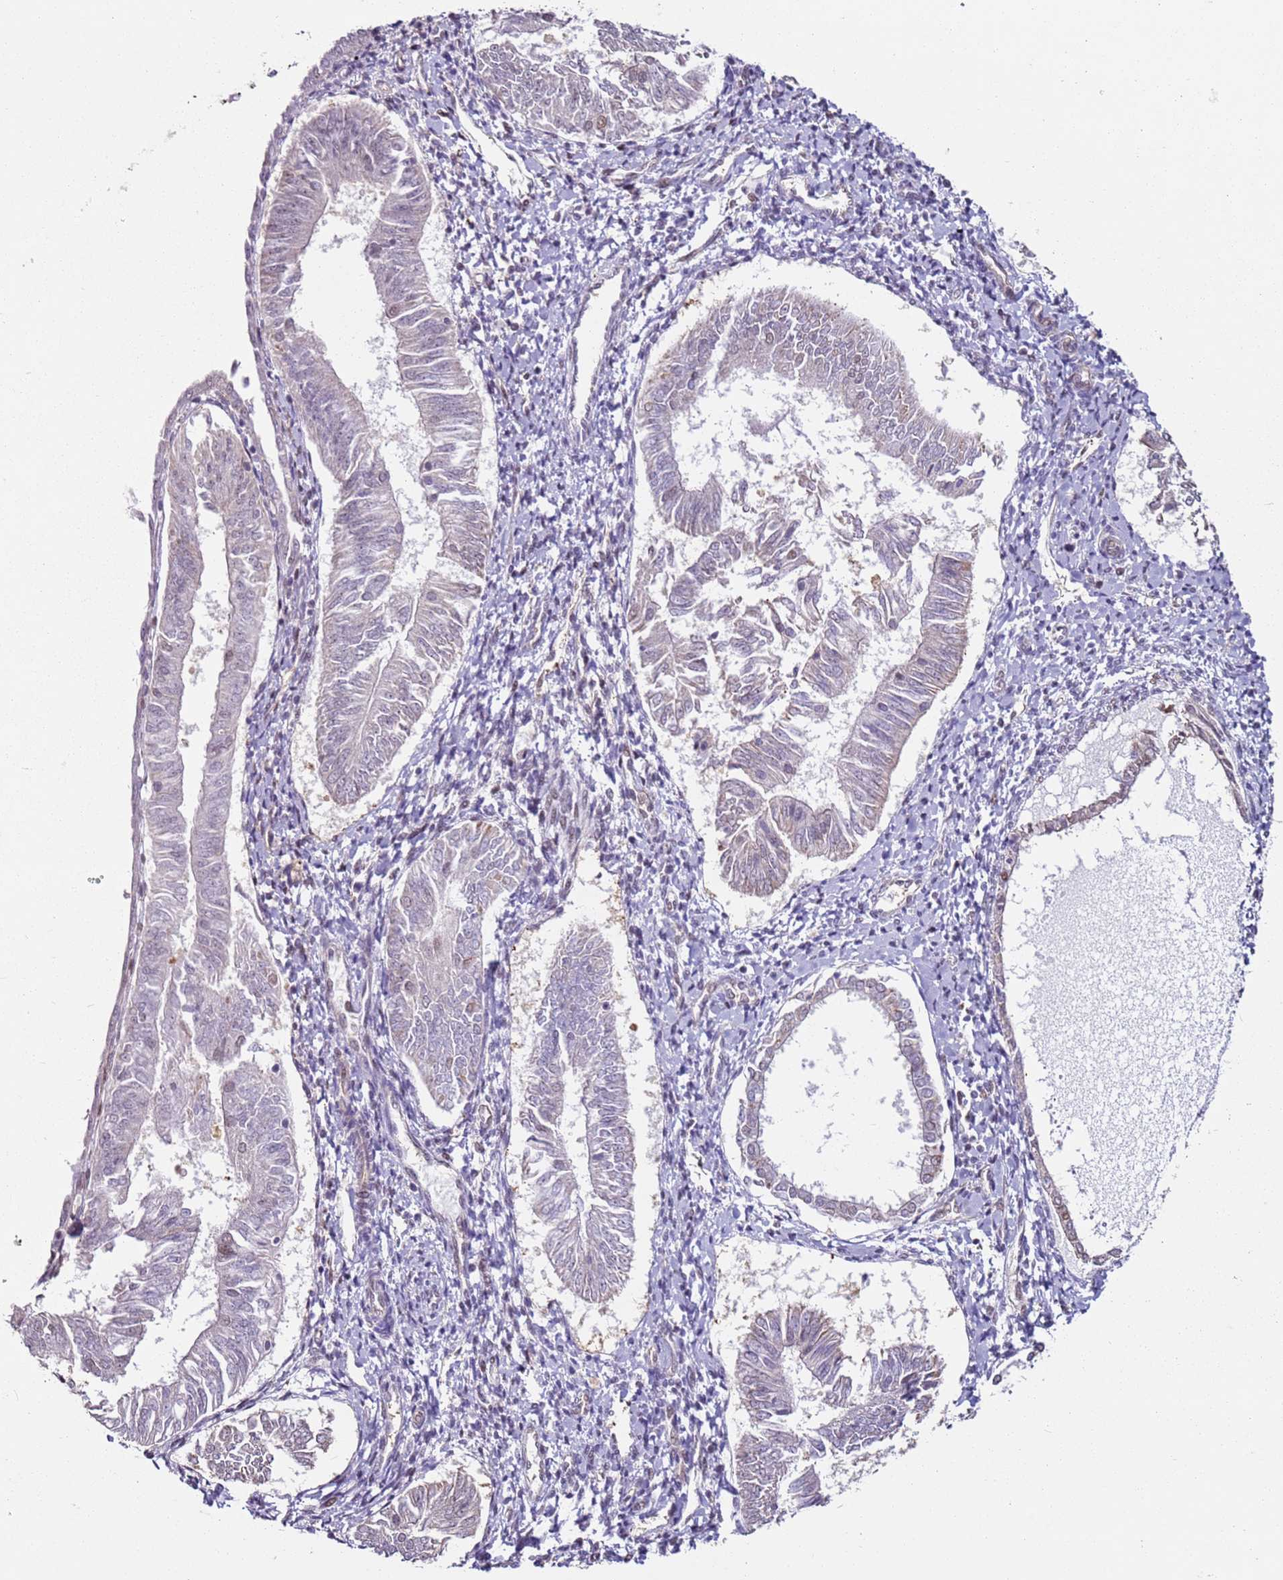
{"staining": {"intensity": "negative", "quantity": "none", "location": "none"}, "tissue": "endometrial cancer", "cell_type": "Tumor cells", "image_type": "cancer", "snomed": [{"axis": "morphology", "description": "Adenocarcinoma, NOS"}, {"axis": "topography", "description": "Endometrium"}], "caption": "Immunohistochemical staining of human endometrial cancer reveals no significant positivity in tumor cells.", "gene": "PSMD4", "patient": {"sex": "female", "age": 58}}